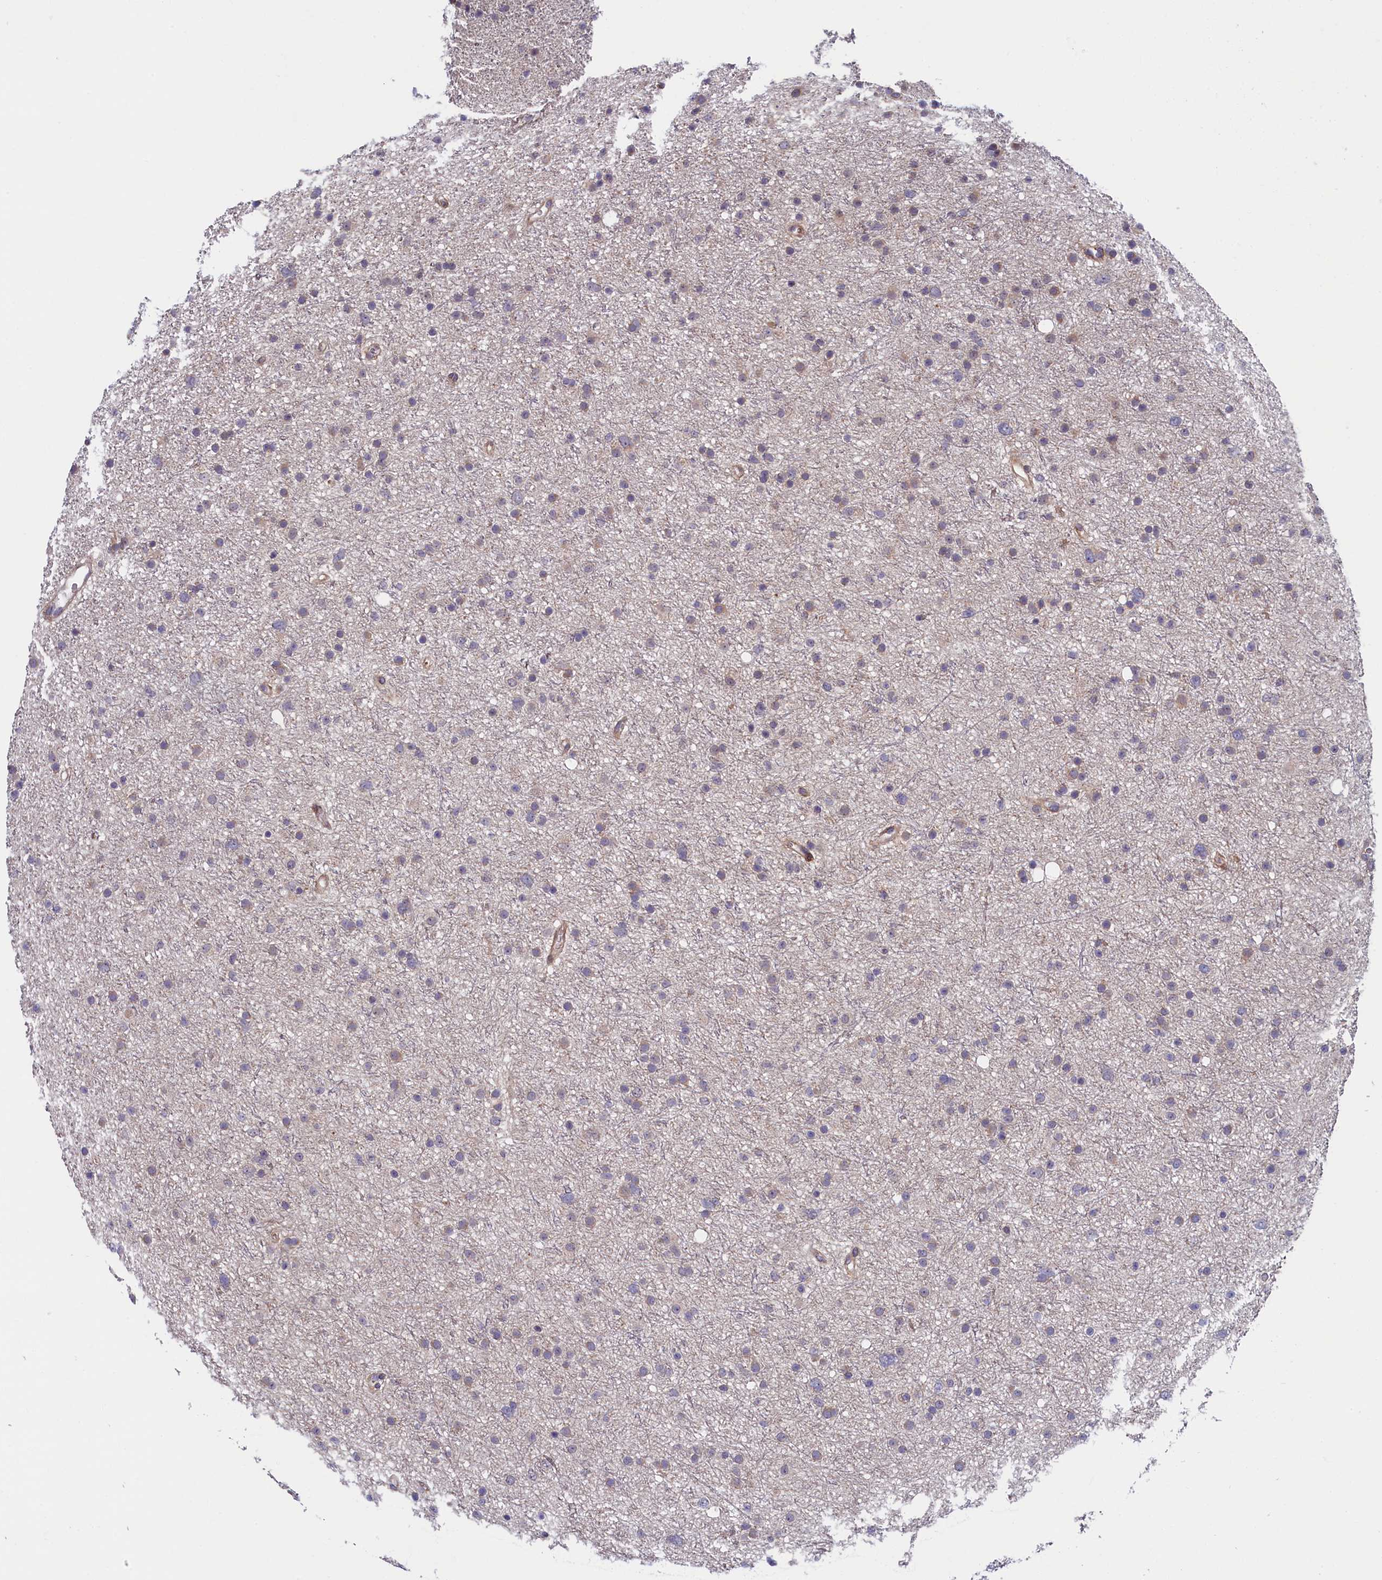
{"staining": {"intensity": "weak", "quantity": "<25%", "location": "cytoplasmic/membranous"}, "tissue": "glioma", "cell_type": "Tumor cells", "image_type": "cancer", "snomed": [{"axis": "morphology", "description": "Glioma, malignant, Low grade"}, {"axis": "topography", "description": "Cerebral cortex"}], "caption": "Immunohistochemistry of glioma shows no expression in tumor cells.", "gene": "PIK3C3", "patient": {"sex": "female", "age": 39}}